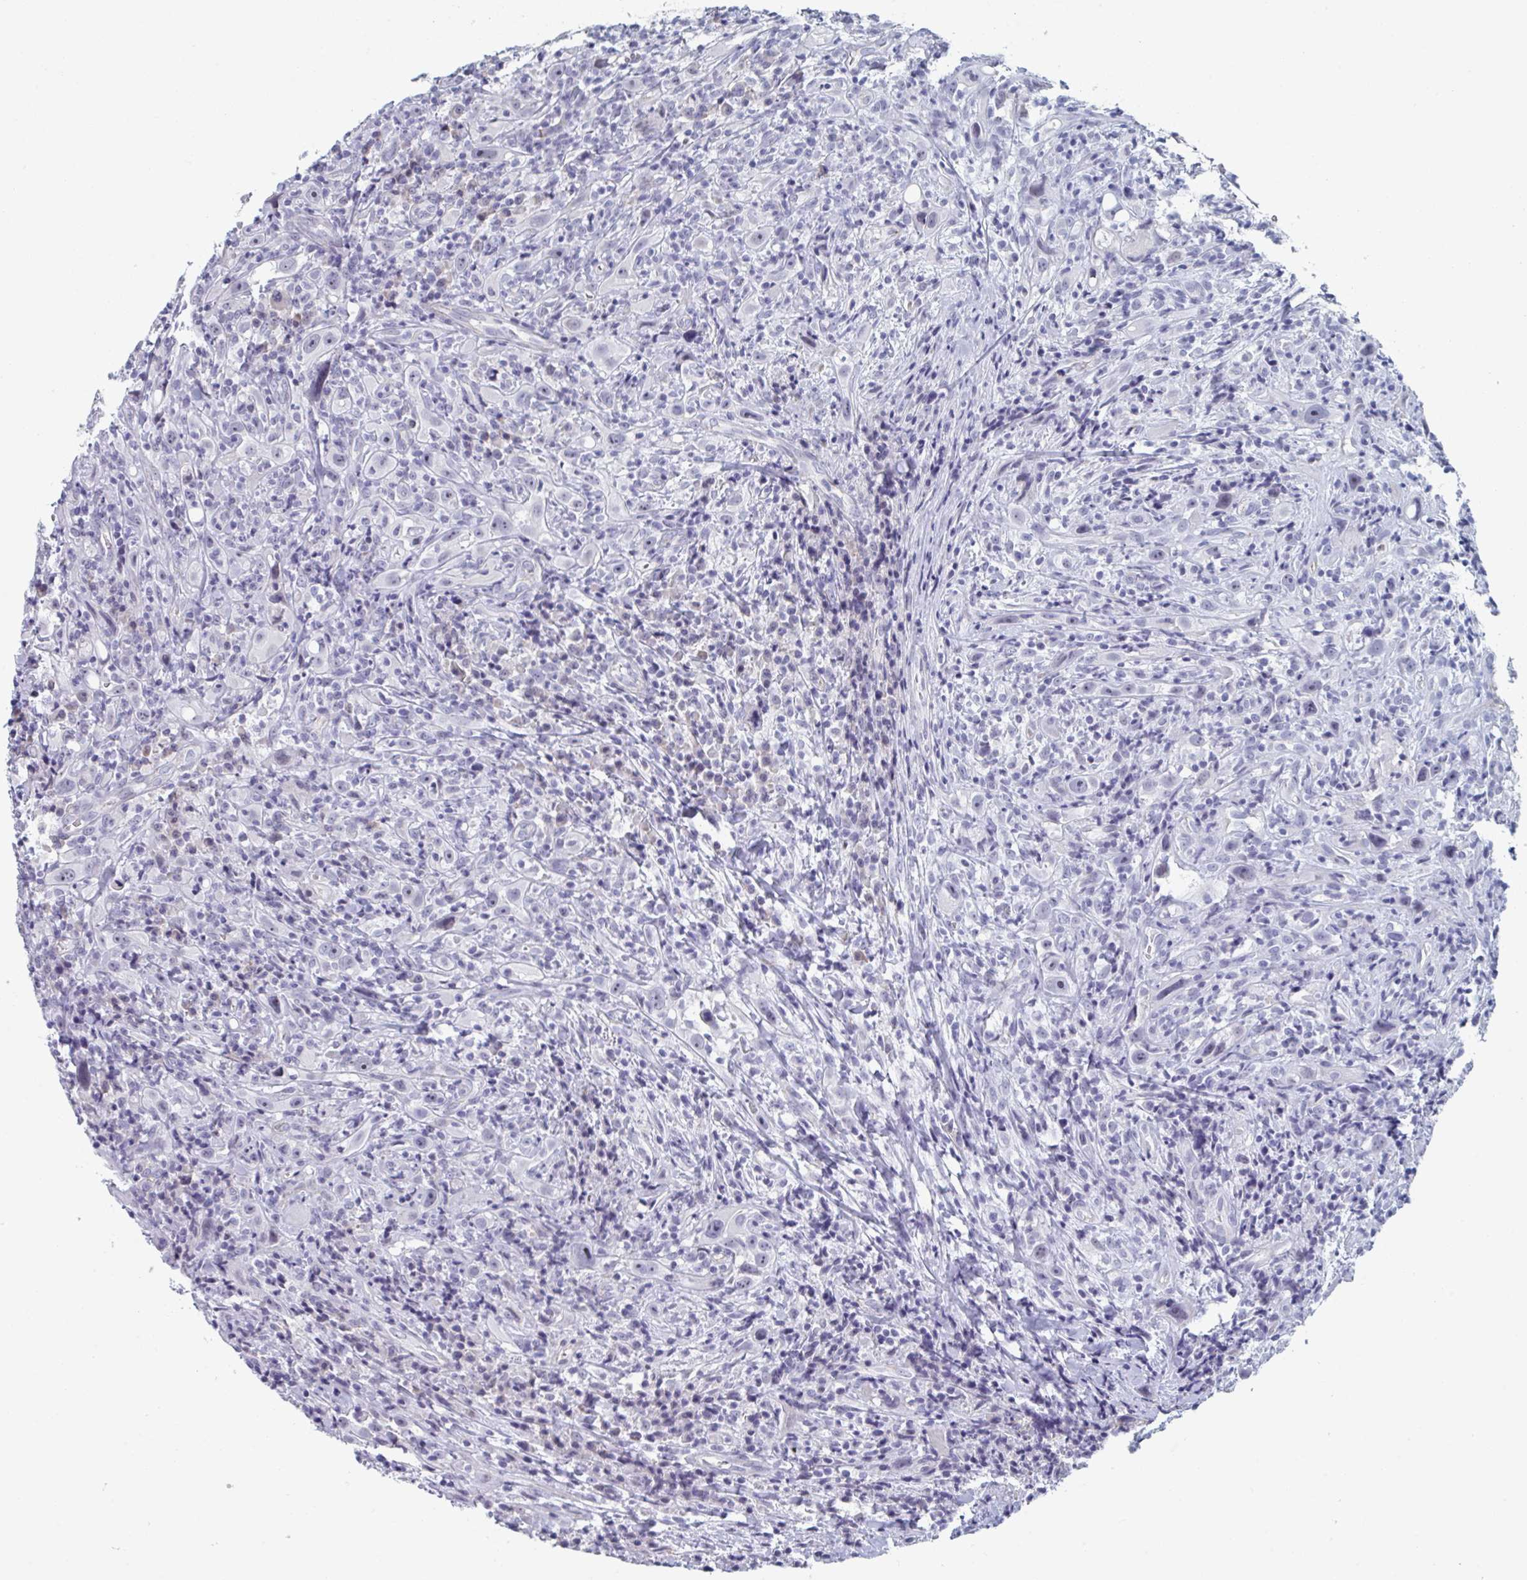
{"staining": {"intensity": "negative", "quantity": "none", "location": "none"}, "tissue": "head and neck cancer", "cell_type": "Tumor cells", "image_type": "cancer", "snomed": [{"axis": "morphology", "description": "Squamous cell carcinoma, NOS"}, {"axis": "topography", "description": "Head-Neck"}], "caption": "Tumor cells show no significant expression in squamous cell carcinoma (head and neck).", "gene": "FOXA1", "patient": {"sex": "female", "age": 95}}